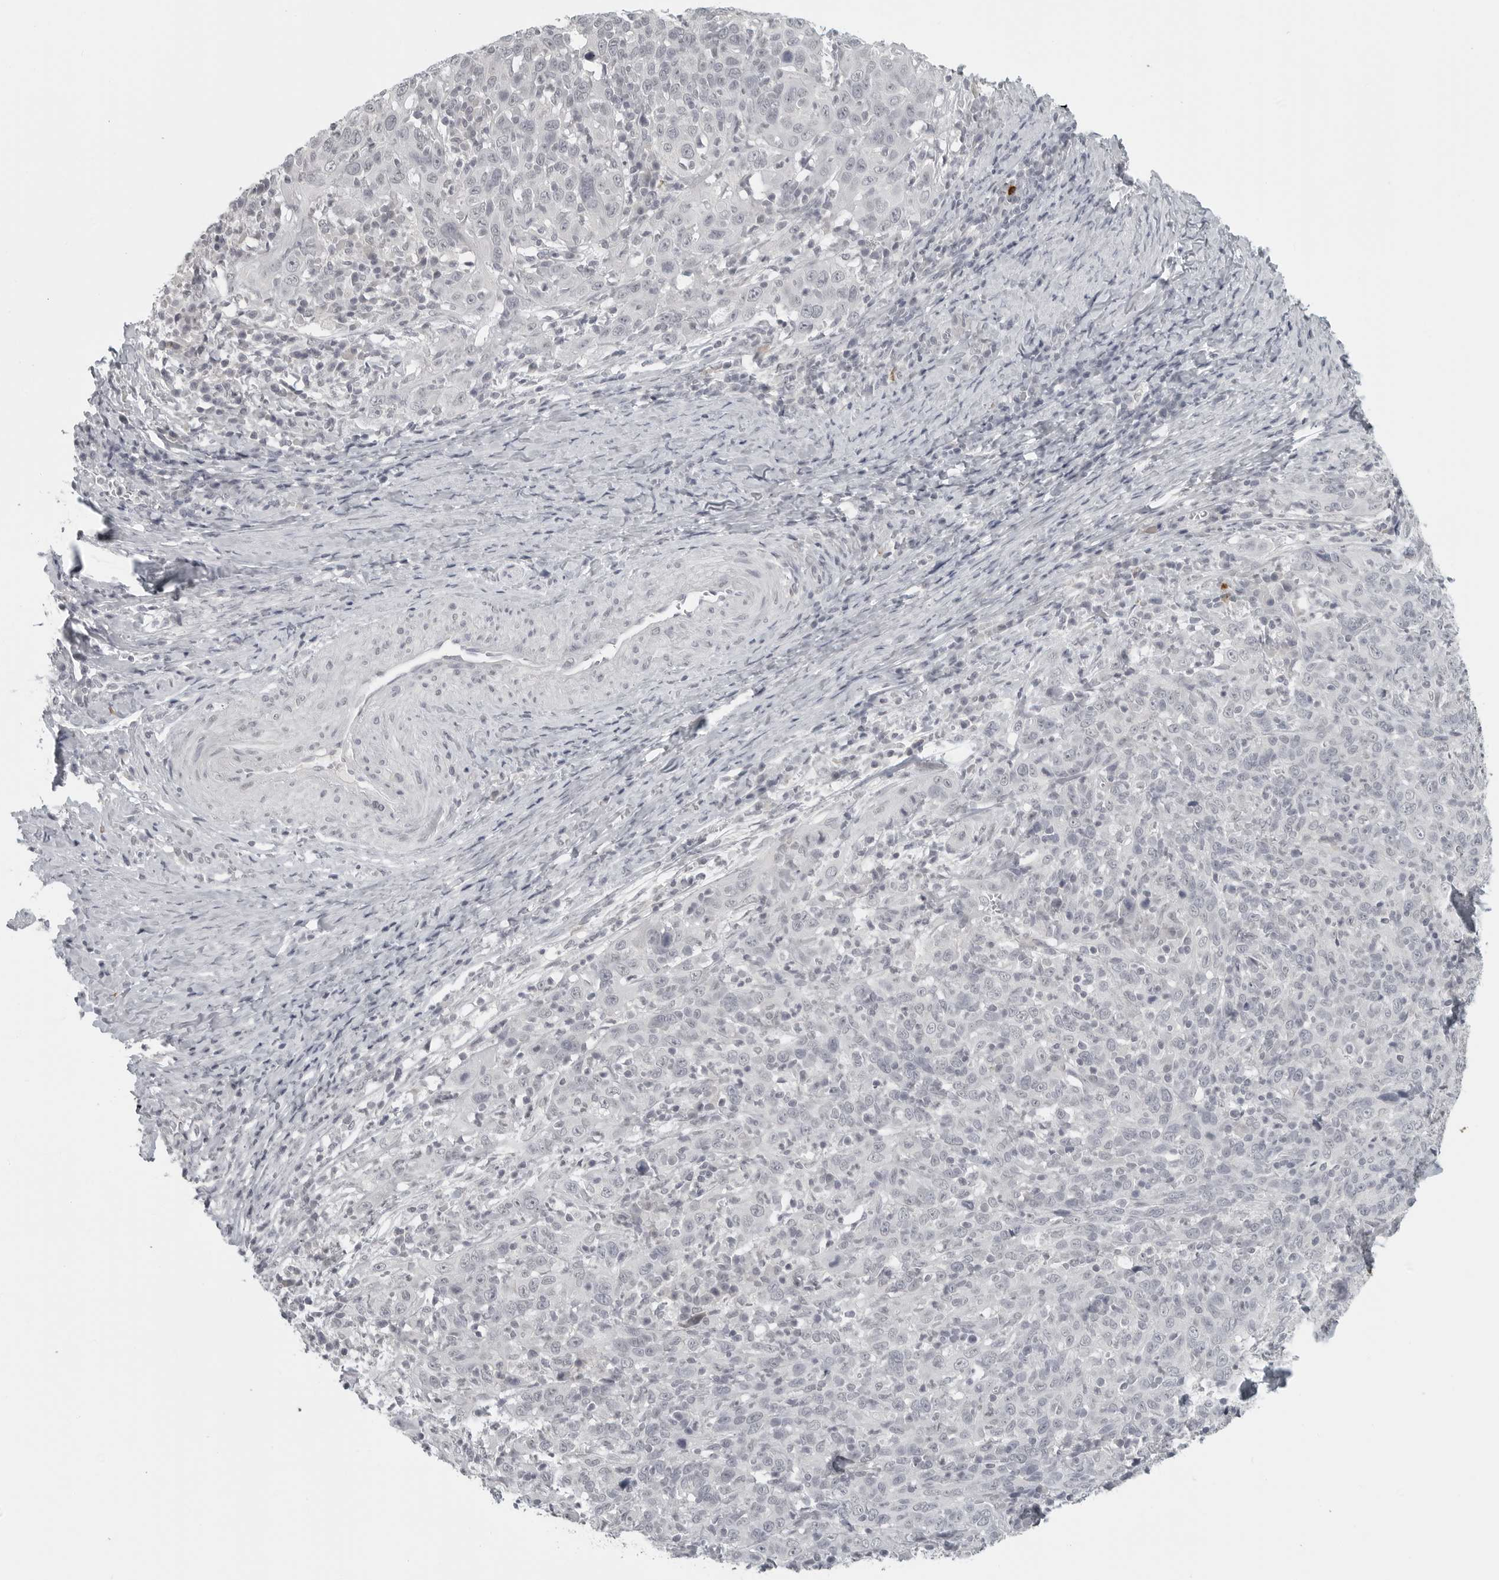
{"staining": {"intensity": "weak", "quantity": "<25%", "location": "nuclear"}, "tissue": "cervical cancer", "cell_type": "Tumor cells", "image_type": "cancer", "snomed": [{"axis": "morphology", "description": "Squamous cell carcinoma, NOS"}, {"axis": "topography", "description": "Cervix"}], "caption": "Tumor cells show no significant staining in cervical squamous cell carcinoma.", "gene": "BPIFA1", "patient": {"sex": "female", "age": 46}}